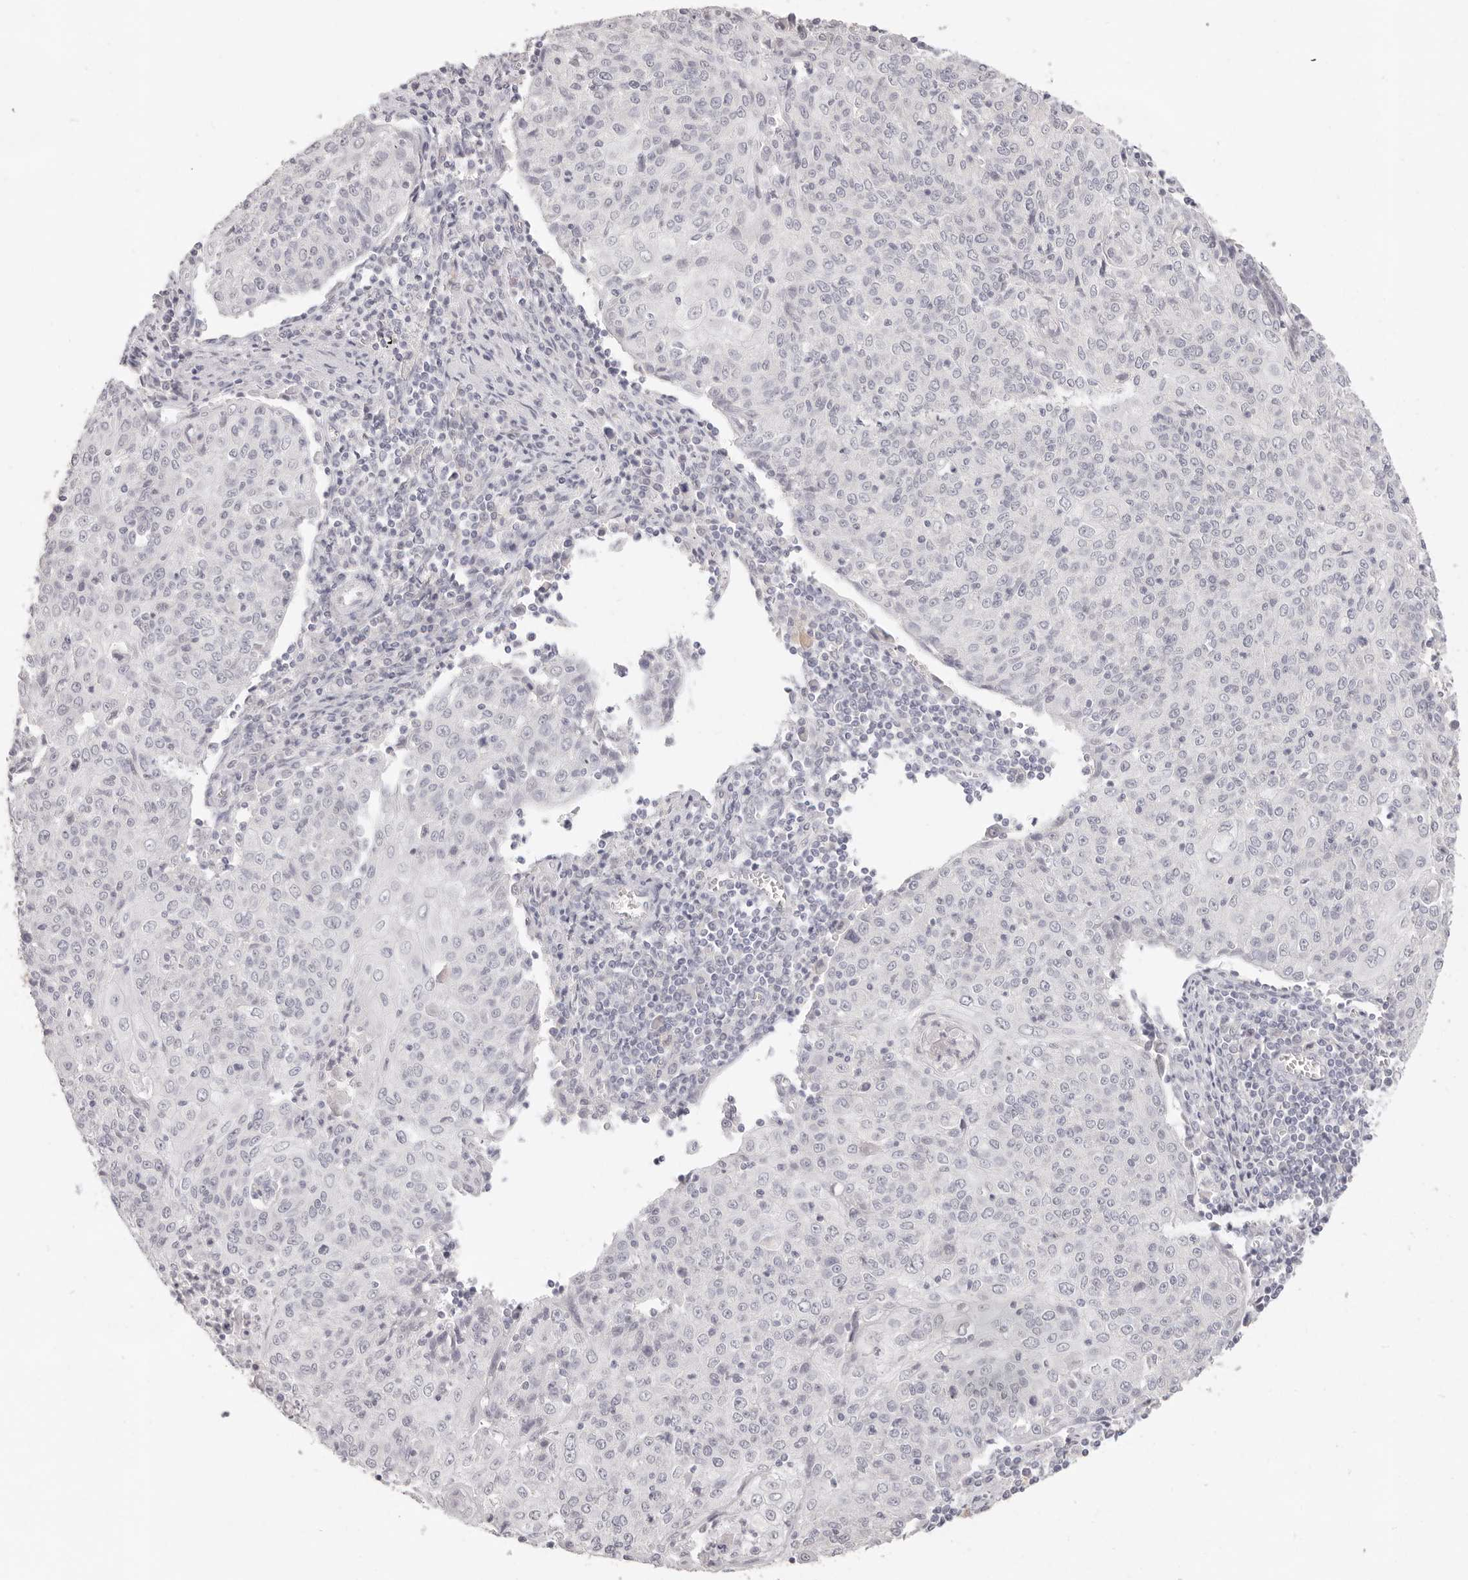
{"staining": {"intensity": "negative", "quantity": "none", "location": "none"}, "tissue": "cervical cancer", "cell_type": "Tumor cells", "image_type": "cancer", "snomed": [{"axis": "morphology", "description": "Squamous cell carcinoma, NOS"}, {"axis": "topography", "description": "Cervix"}], "caption": "An IHC micrograph of cervical squamous cell carcinoma is shown. There is no staining in tumor cells of cervical squamous cell carcinoma.", "gene": "EPCAM", "patient": {"sex": "female", "age": 48}}